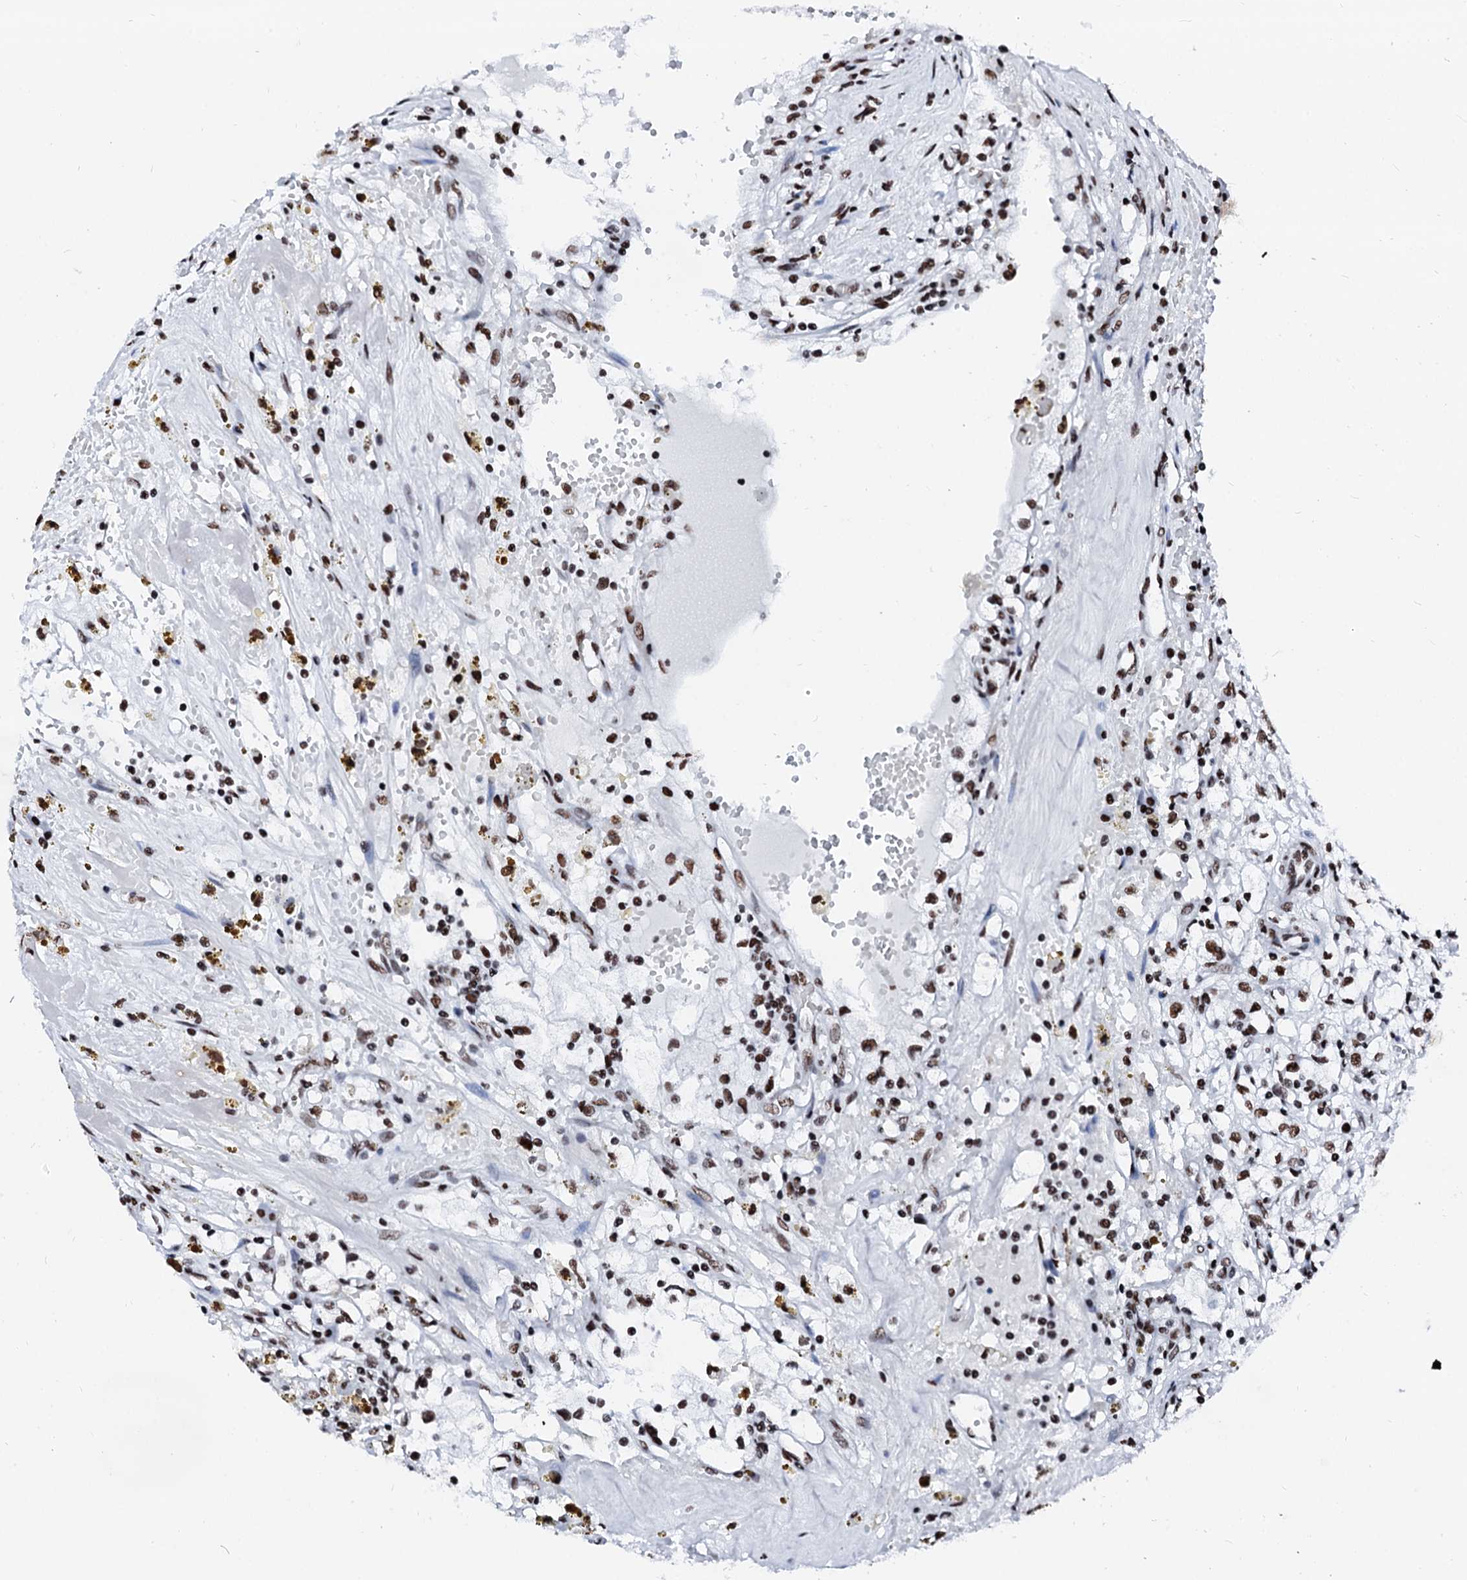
{"staining": {"intensity": "moderate", "quantity": ">75%", "location": "nuclear"}, "tissue": "renal cancer", "cell_type": "Tumor cells", "image_type": "cancer", "snomed": [{"axis": "morphology", "description": "Adenocarcinoma, NOS"}, {"axis": "topography", "description": "Kidney"}], "caption": "Immunohistochemistry (IHC) staining of adenocarcinoma (renal), which reveals medium levels of moderate nuclear positivity in about >75% of tumor cells indicating moderate nuclear protein expression. The staining was performed using DAB (3,3'-diaminobenzidine) (brown) for protein detection and nuclei were counterstained in hematoxylin (blue).", "gene": "RALY", "patient": {"sex": "male", "age": 56}}